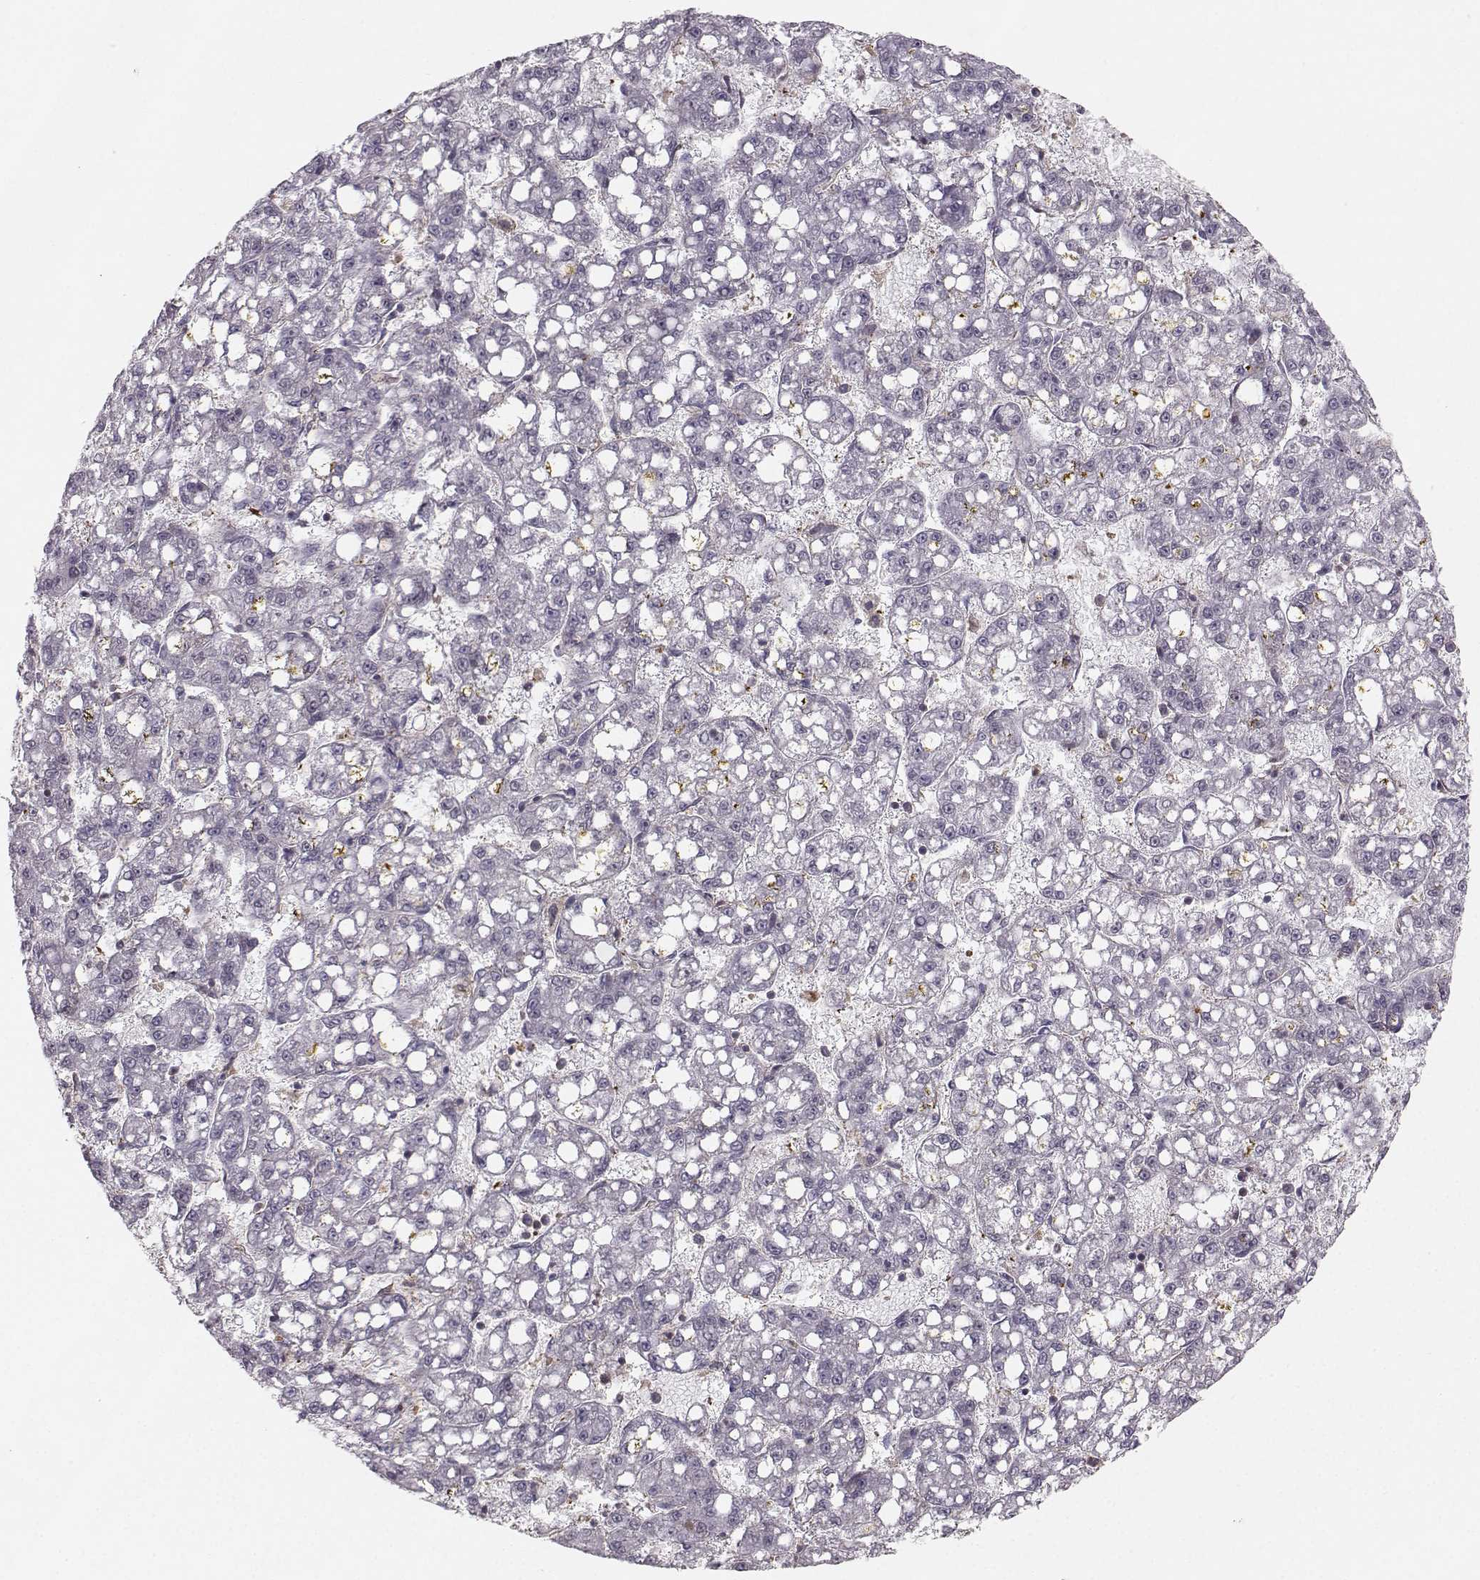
{"staining": {"intensity": "negative", "quantity": "none", "location": "none"}, "tissue": "liver cancer", "cell_type": "Tumor cells", "image_type": "cancer", "snomed": [{"axis": "morphology", "description": "Carcinoma, Hepatocellular, NOS"}, {"axis": "topography", "description": "Liver"}], "caption": "This is a image of IHC staining of liver hepatocellular carcinoma, which shows no positivity in tumor cells.", "gene": "ASB16", "patient": {"sex": "female", "age": 65}}